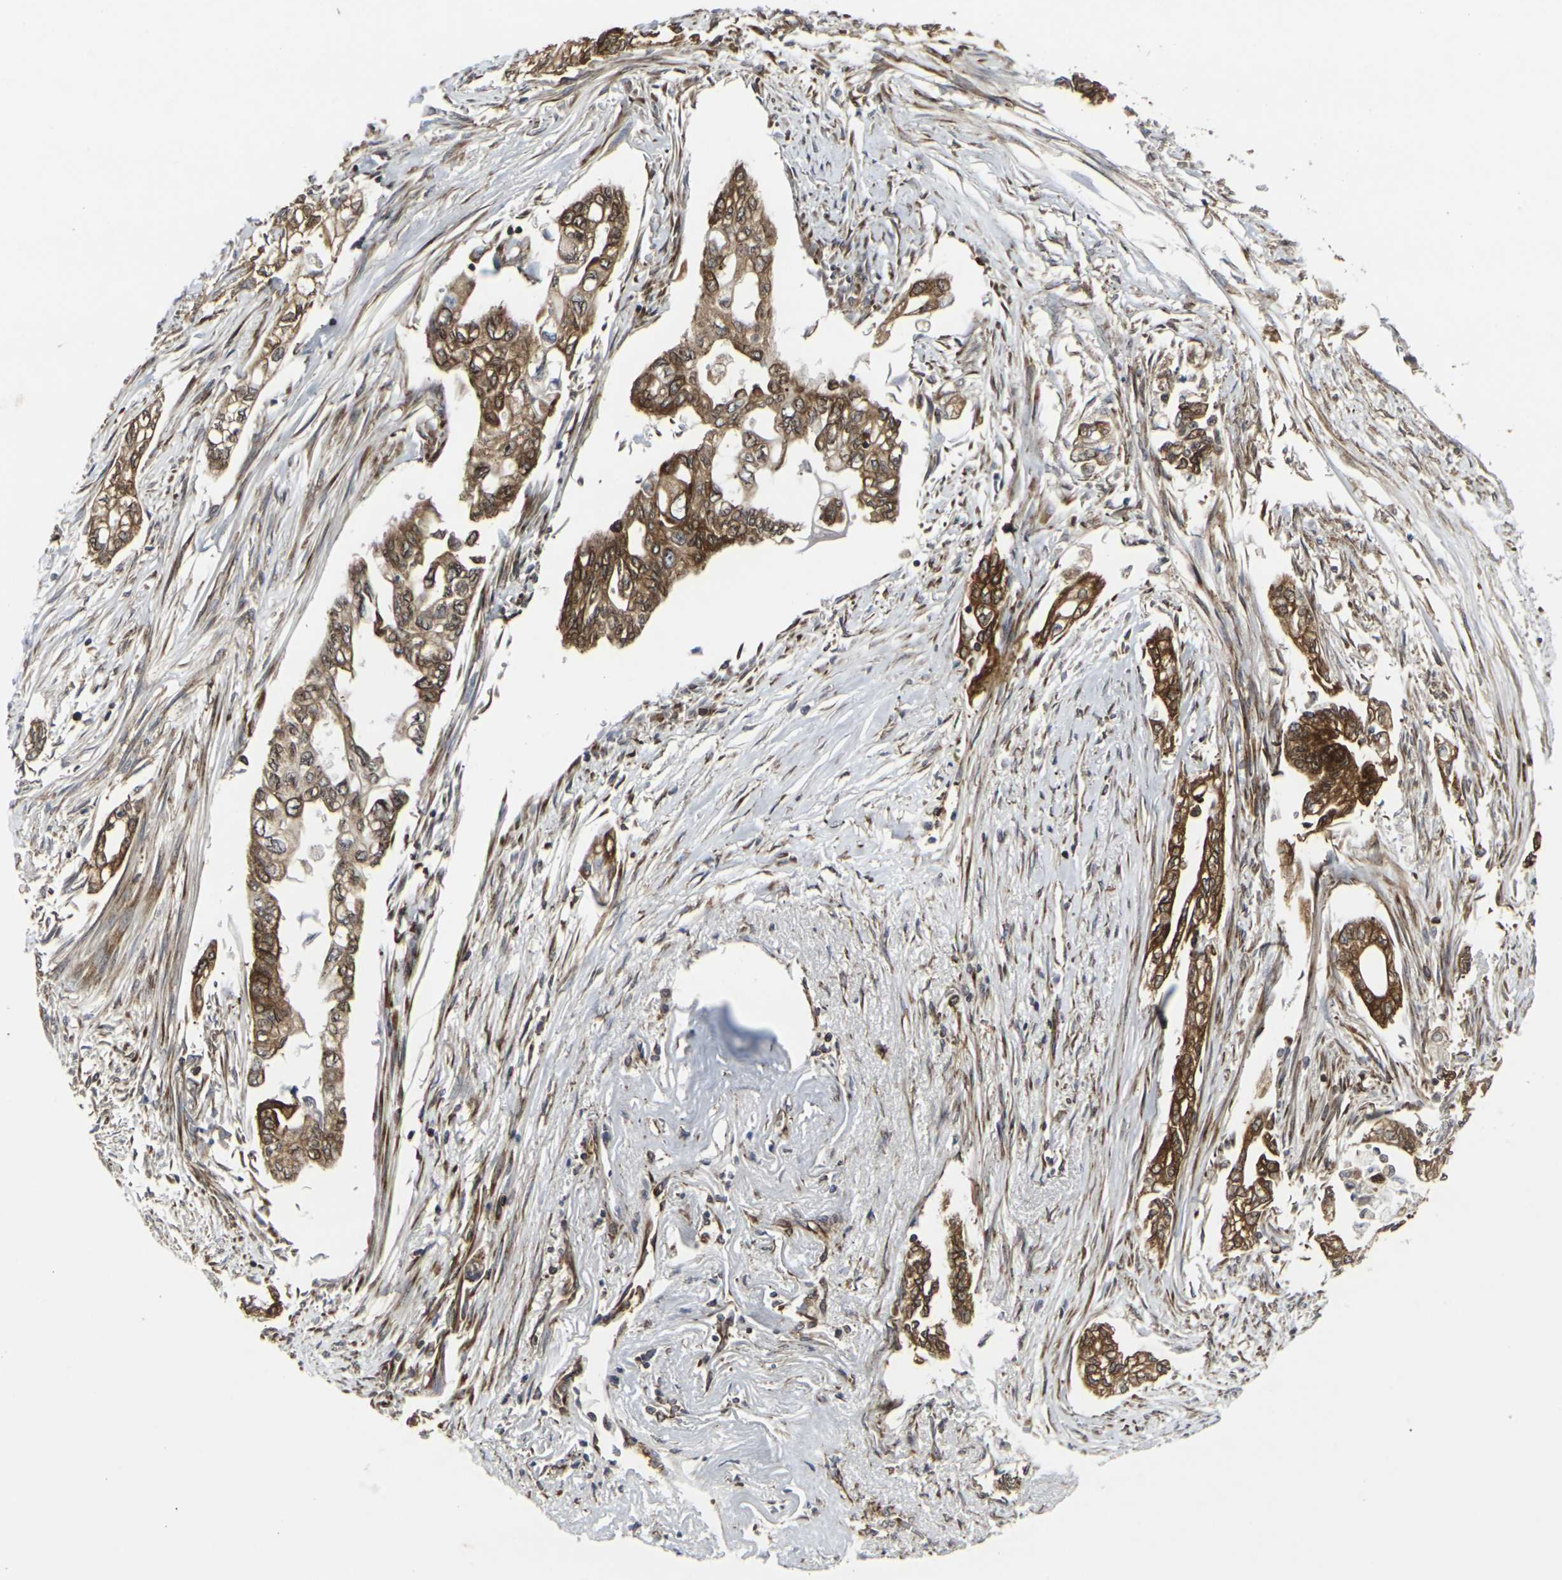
{"staining": {"intensity": "moderate", "quantity": ">75%", "location": "cytoplasmic/membranous"}, "tissue": "pancreatic cancer", "cell_type": "Tumor cells", "image_type": "cancer", "snomed": [{"axis": "morphology", "description": "Normal tissue, NOS"}, {"axis": "topography", "description": "Pancreas"}], "caption": "Pancreatic cancer was stained to show a protein in brown. There is medium levels of moderate cytoplasmic/membranous staining in about >75% of tumor cells. (brown staining indicates protein expression, while blue staining denotes nuclei).", "gene": "MARCHF2", "patient": {"sex": "male", "age": 42}}